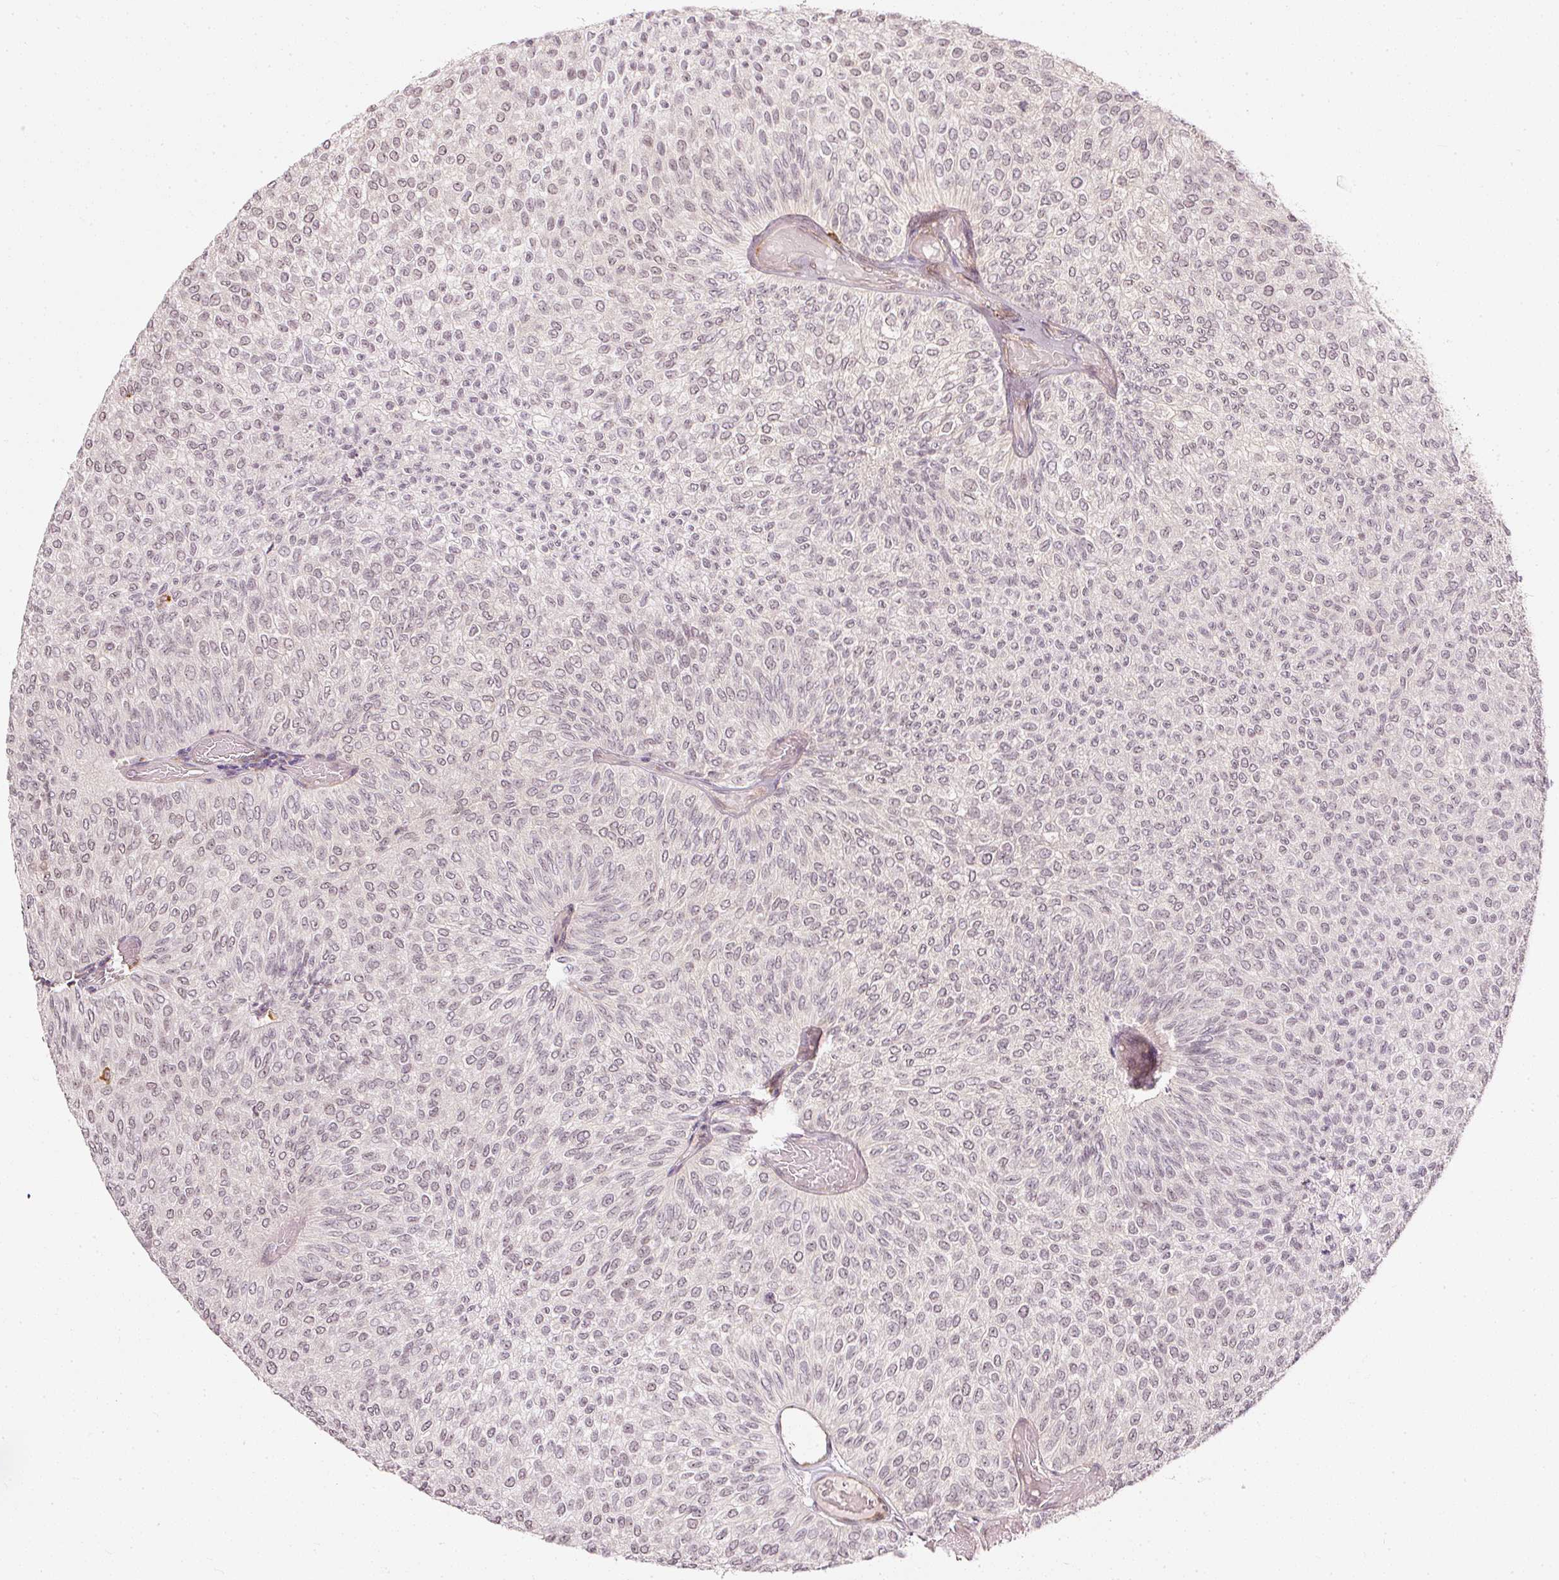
{"staining": {"intensity": "negative", "quantity": "none", "location": "none"}, "tissue": "urothelial cancer", "cell_type": "Tumor cells", "image_type": "cancer", "snomed": [{"axis": "morphology", "description": "Urothelial carcinoma, Low grade"}, {"axis": "topography", "description": "Urinary bladder"}], "caption": "Immunohistochemical staining of low-grade urothelial carcinoma shows no significant expression in tumor cells.", "gene": "DRD2", "patient": {"sex": "male", "age": 78}}